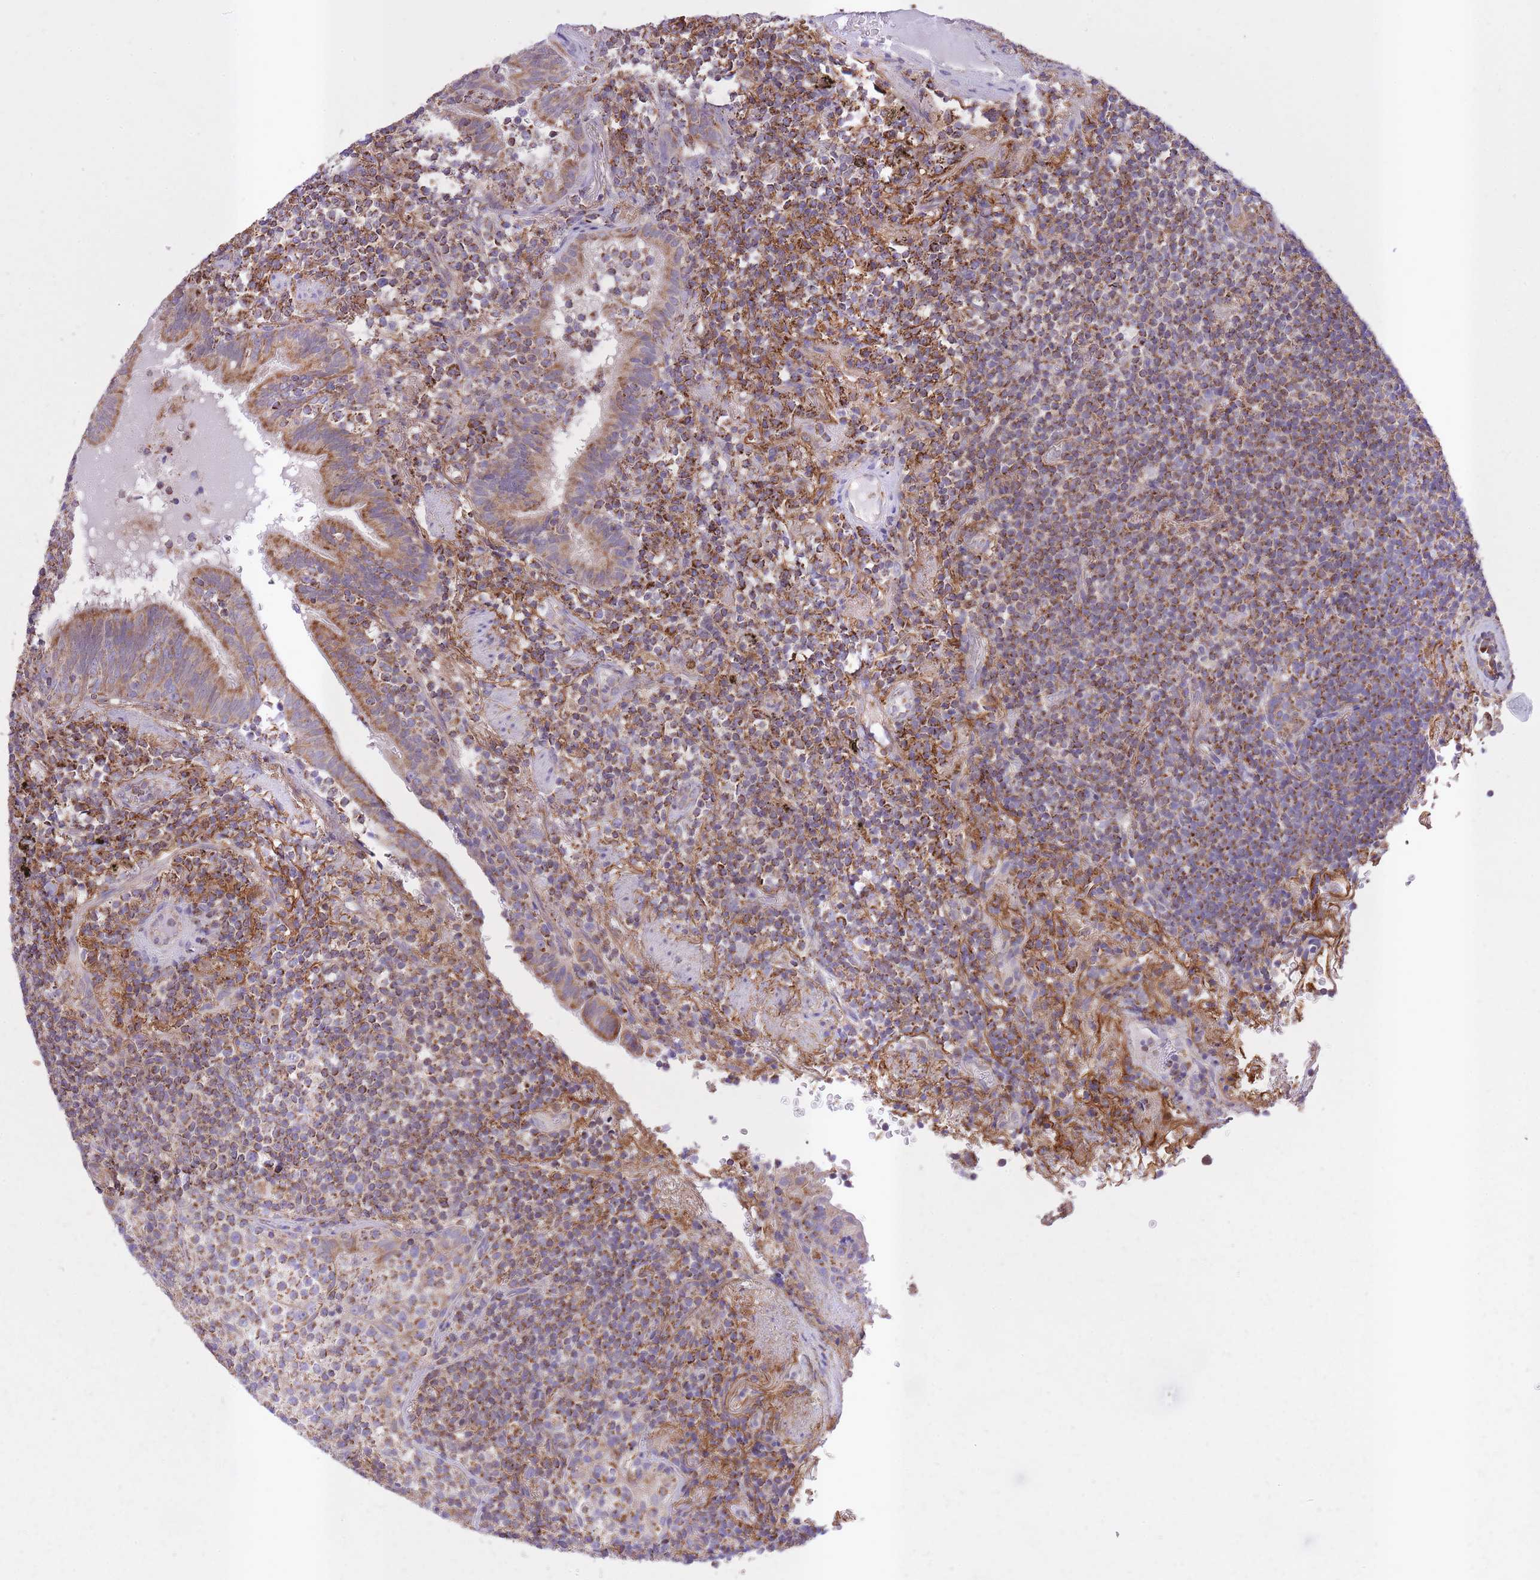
{"staining": {"intensity": "strong", "quantity": ">75%", "location": "cytoplasmic/membranous"}, "tissue": "lymphoma", "cell_type": "Tumor cells", "image_type": "cancer", "snomed": [{"axis": "morphology", "description": "Malignant lymphoma, non-Hodgkin's type, Low grade"}, {"axis": "topography", "description": "Lung"}], "caption": "Immunohistochemistry staining of malignant lymphoma, non-Hodgkin's type (low-grade), which reveals high levels of strong cytoplasmic/membranous positivity in about >75% of tumor cells indicating strong cytoplasmic/membranous protein expression. The staining was performed using DAB (3,3'-diaminobenzidine) (brown) for protein detection and nuclei were counterstained in hematoxylin (blue).", "gene": "ST3GAL3", "patient": {"sex": "female", "age": 71}}